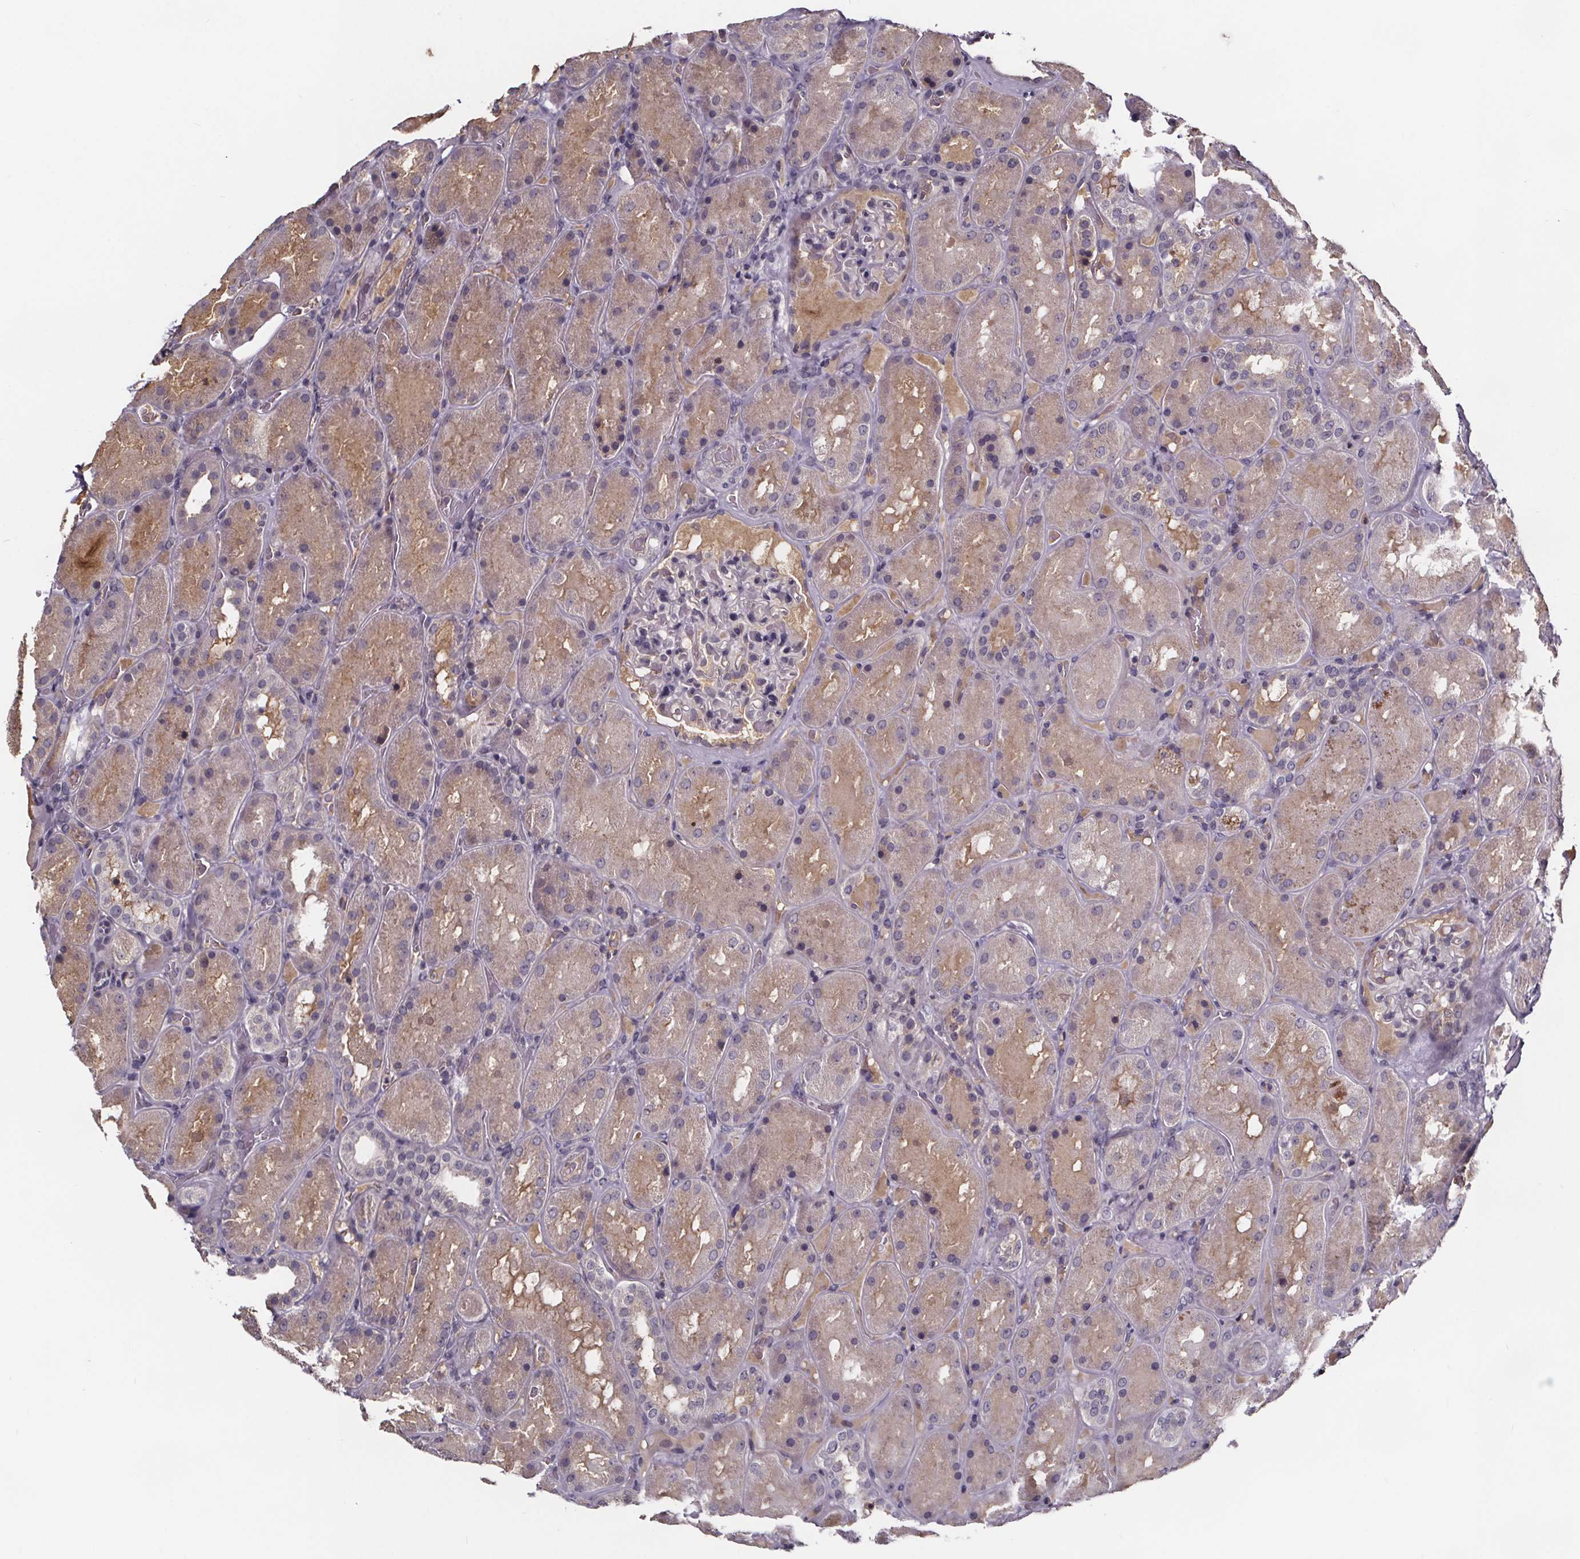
{"staining": {"intensity": "negative", "quantity": "none", "location": "none"}, "tissue": "kidney", "cell_type": "Cells in glomeruli", "image_type": "normal", "snomed": [{"axis": "morphology", "description": "Normal tissue, NOS"}, {"axis": "topography", "description": "Kidney"}], "caption": "This photomicrograph is of benign kidney stained with immunohistochemistry (IHC) to label a protein in brown with the nuclei are counter-stained blue. There is no positivity in cells in glomeruli.", "gene": "NPHP4", "patient": {"sex": "male", "age": 73}}